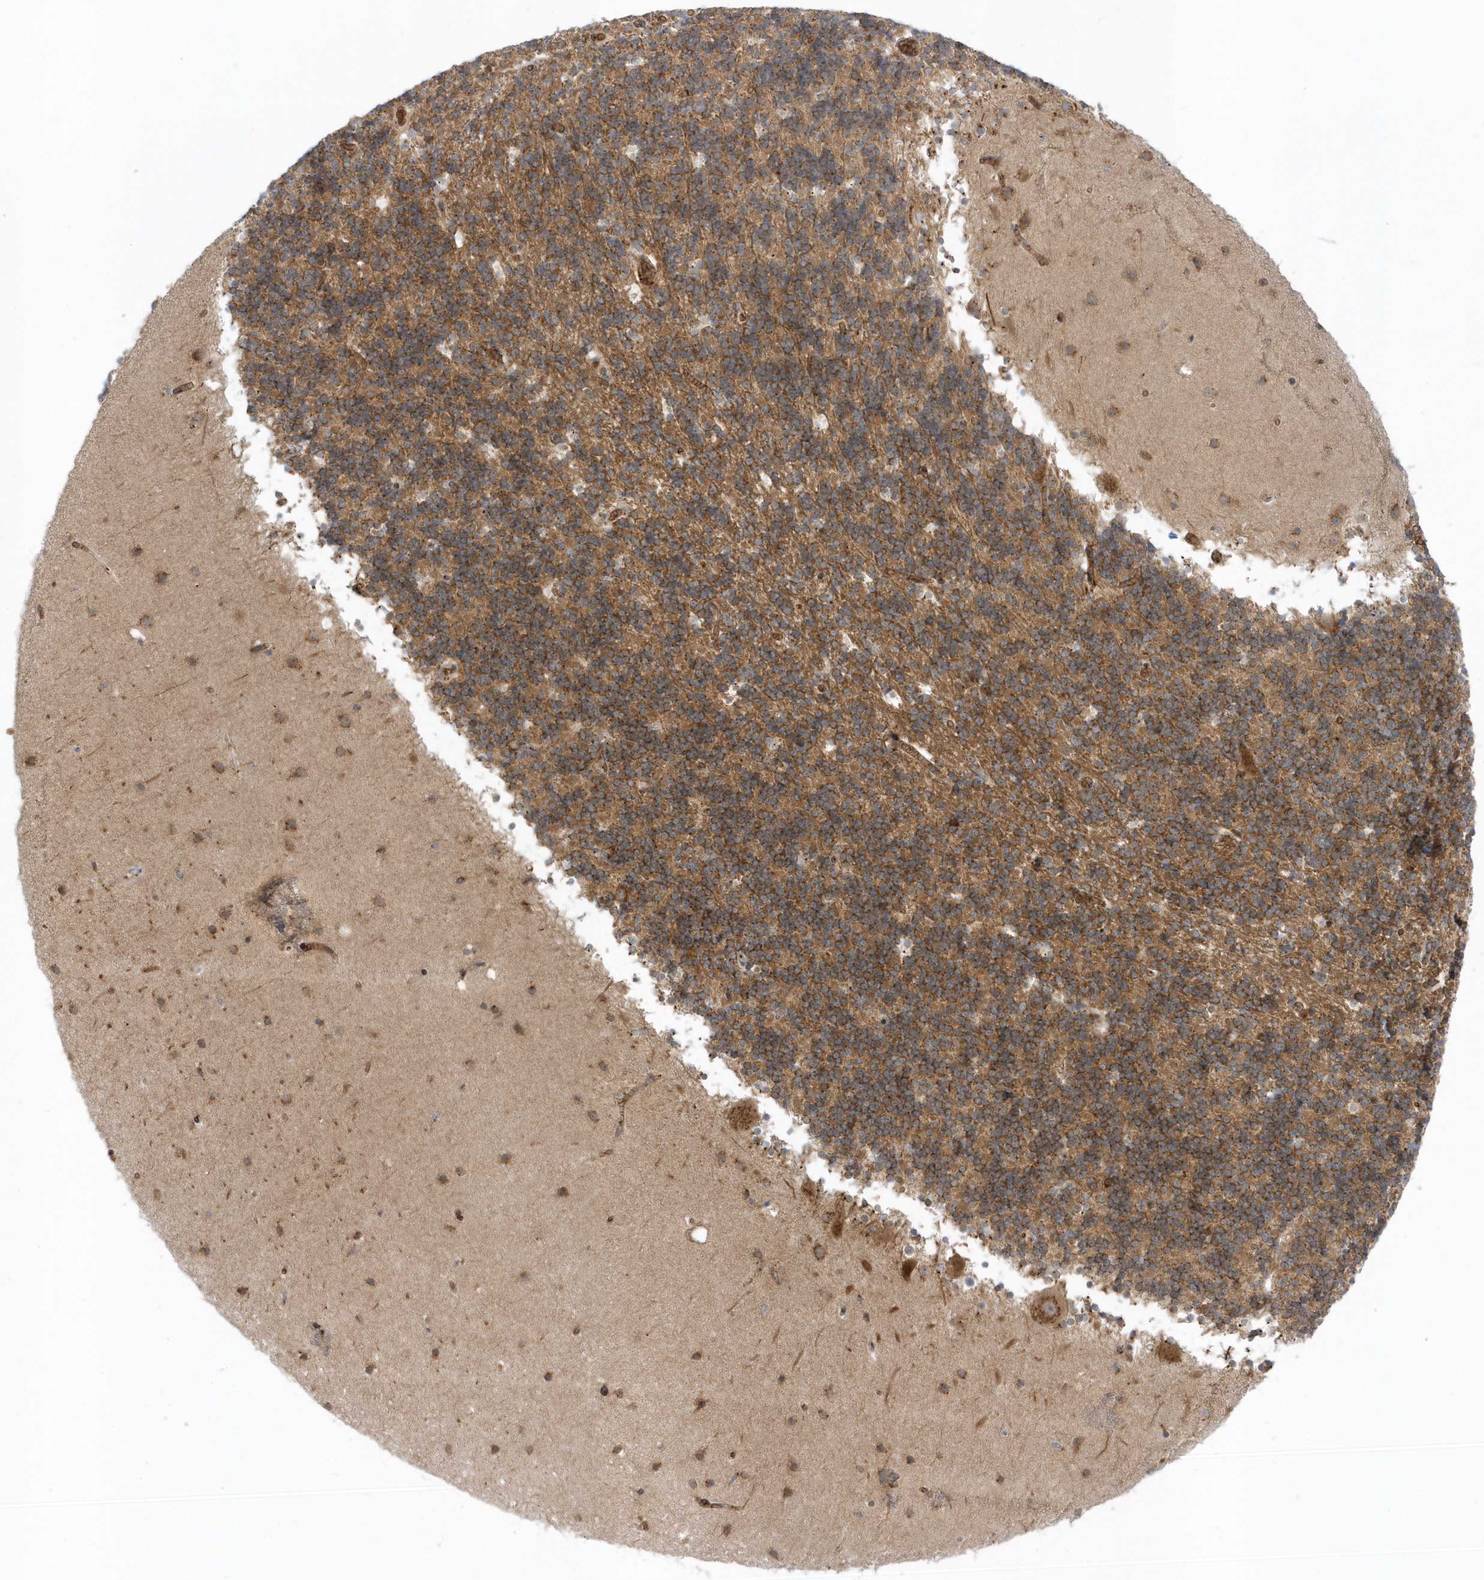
{"staining": {"intensity": "moderate", "quantity": ">75%", "location": "cytoplasmic/membranous"}, "tissue": "cerebellum", "cell_type": "Cells in granular layer", "image_type": "normal", "snomed": [{"axis": "morphology", "description": "Normal tissue, NOS"}, {"axis": "topography", "description": "Cerebellum"}], "caption": "This photomicrograph displays IHC staining of normal cerebellum, with medium moderate cytoplasmic/membranous positivity in about >75% of cells in granular layer.", "gene": "RPP40", "patient": {"sex": "male", "age": 57}}